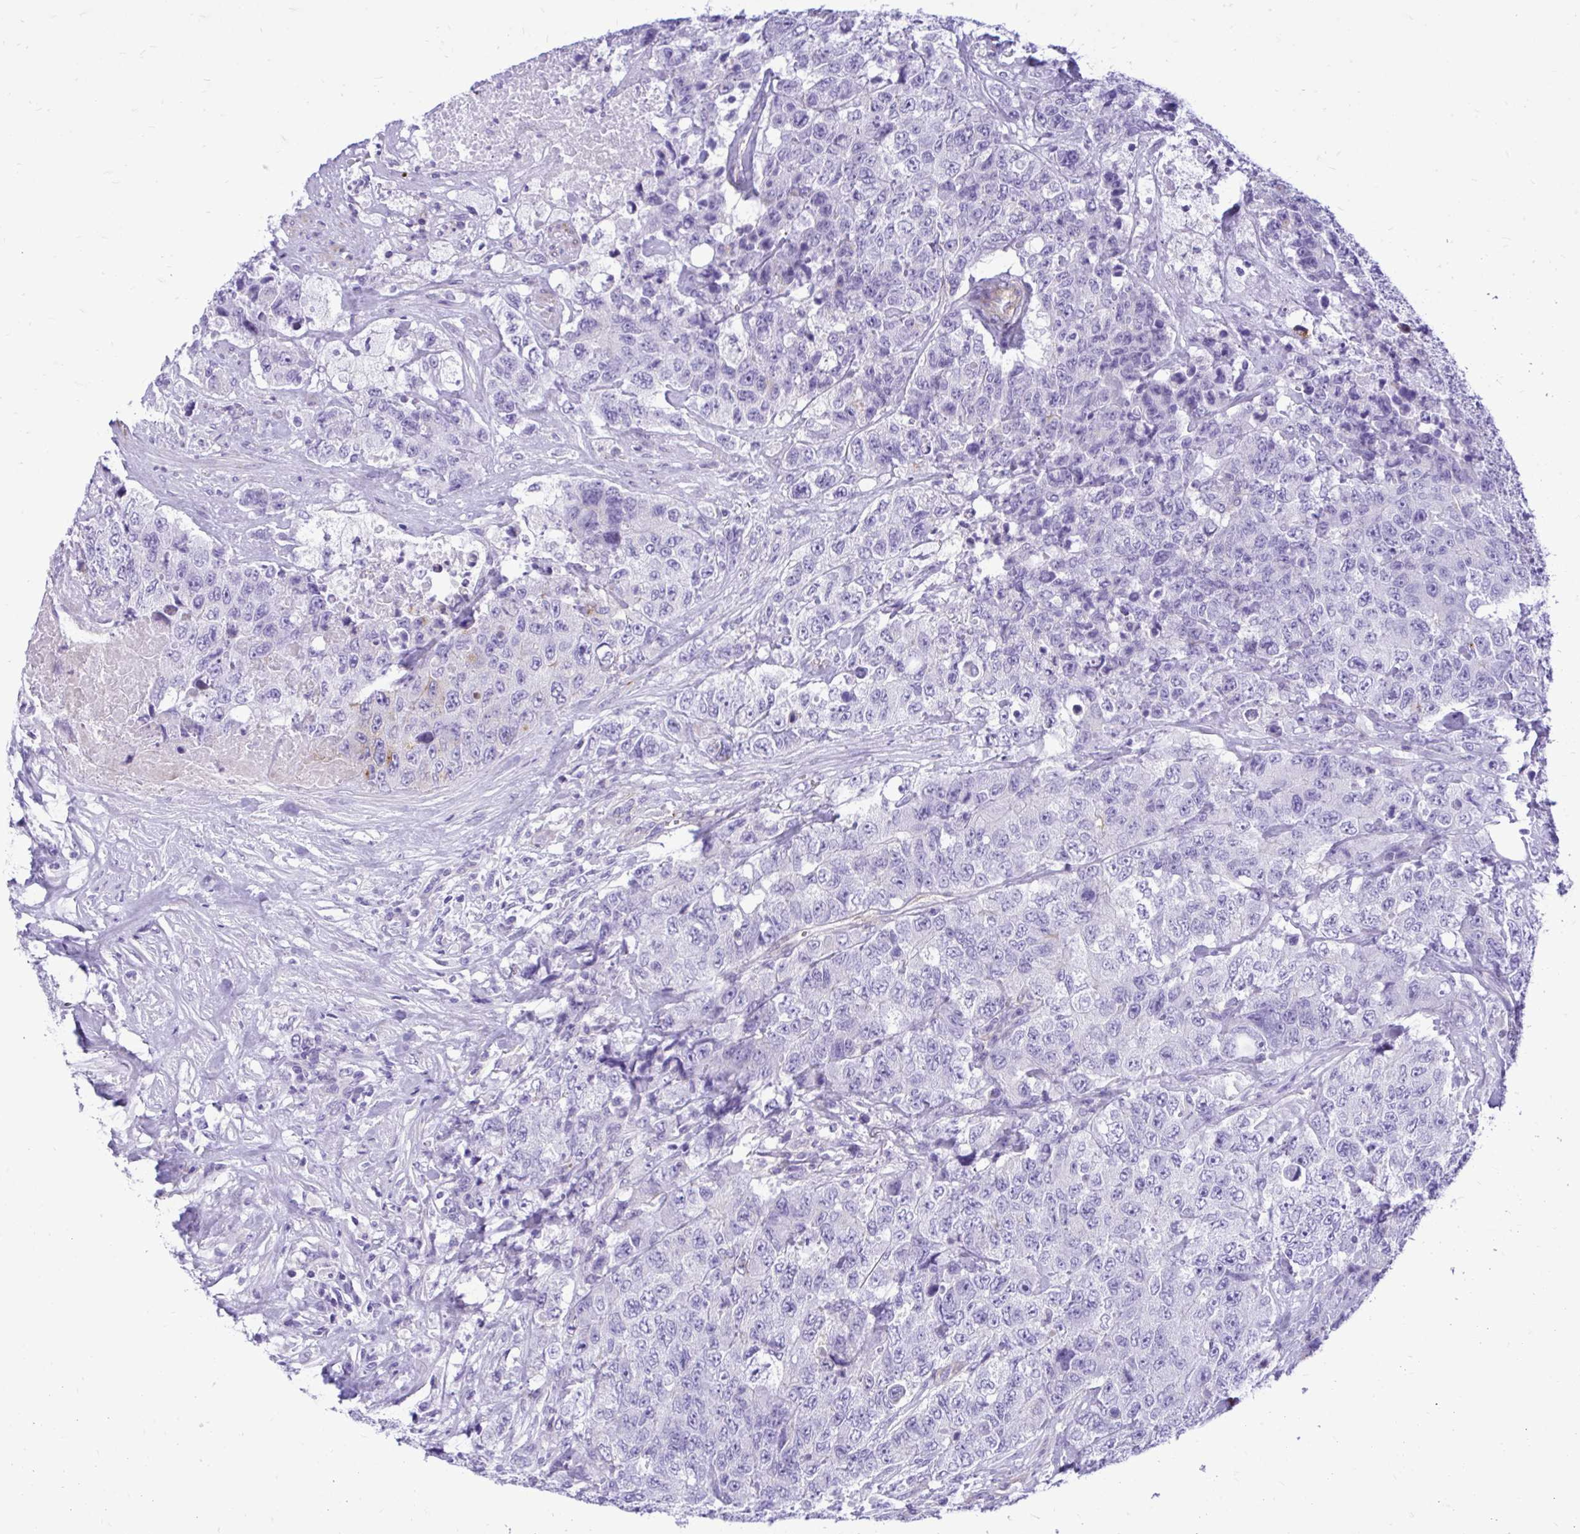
{"staining": {"intensity": "negative", "quantity": "none", "location": "none"}, "tissue": "urothelial cancer", "cell_type": "Tumor cells", "image_type": "cancer", "snomed": [{"axis": "morphology", "description": "Urothelial carcinoma, High grade"}, {"axis": "topography", "description": "Urinary bladder"}], "caption": "Immunohistochemical staining of high-grade urothelial carcinoma shows no significant staining in tumor cells. Nuclei are stained in blue.", "gene": "ABCG2", "patient": {"sex": "female", "age": 78}}